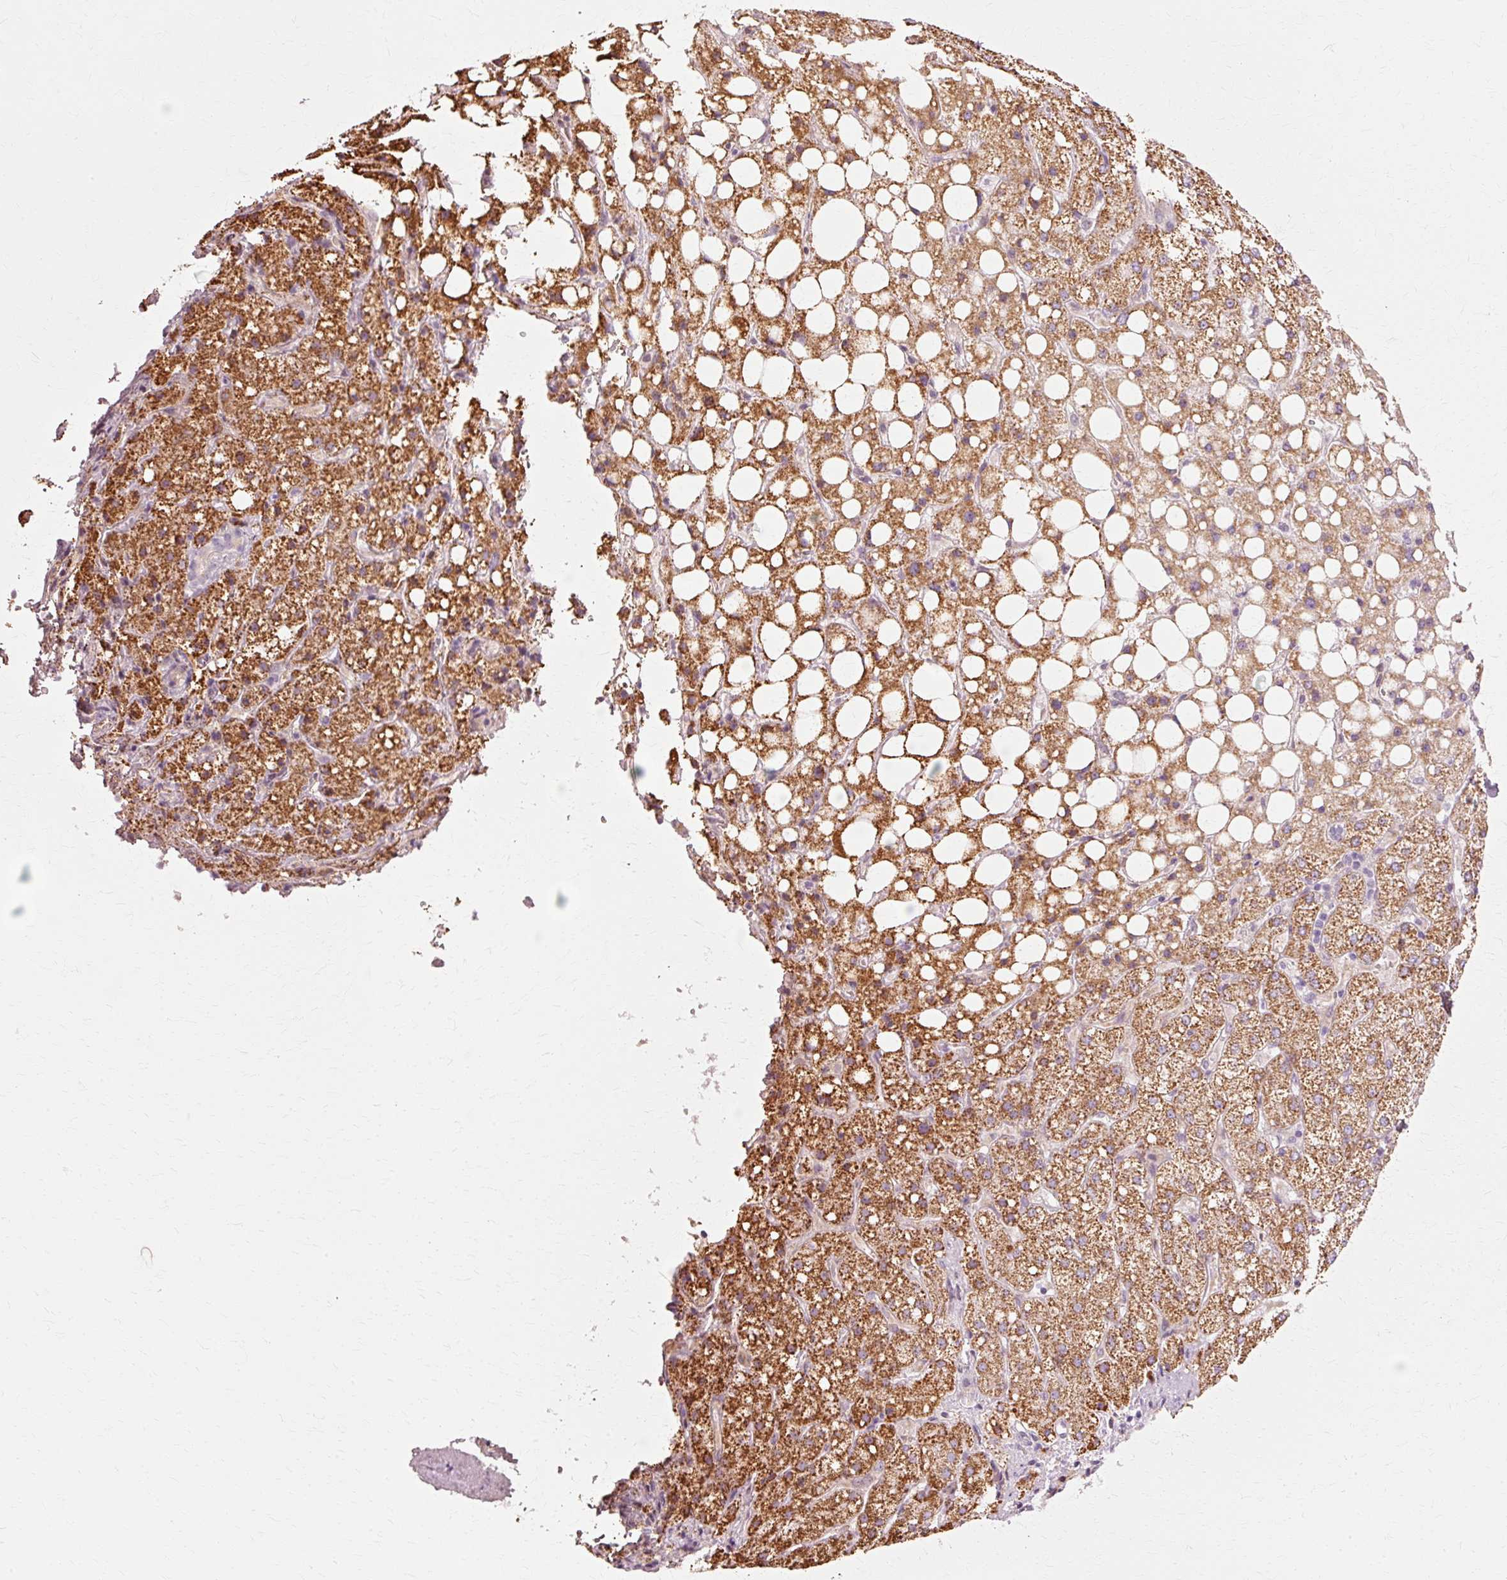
{"staining": {"intensity": "strong", "quantity": "25%-75%", "location": "cytoplasmic/membranous"}, "tissue": "liver cancer", "cell_type": "Tumor cells", "image_type": "cancer", "snomed": [{"axis": "morphology", "description": "Carcinoma, Hepatocellular, NOS"}, {"axis": "topography", "description": "Liver"}], "caption": "Immunohistochemistry of liver cancer exhibits high levels of strong cytoplasmic/membranous expression in about 25%-75% of tumor cells.", "gene": "RGPD5", "patient": {"sex": "male", "age": 80}}